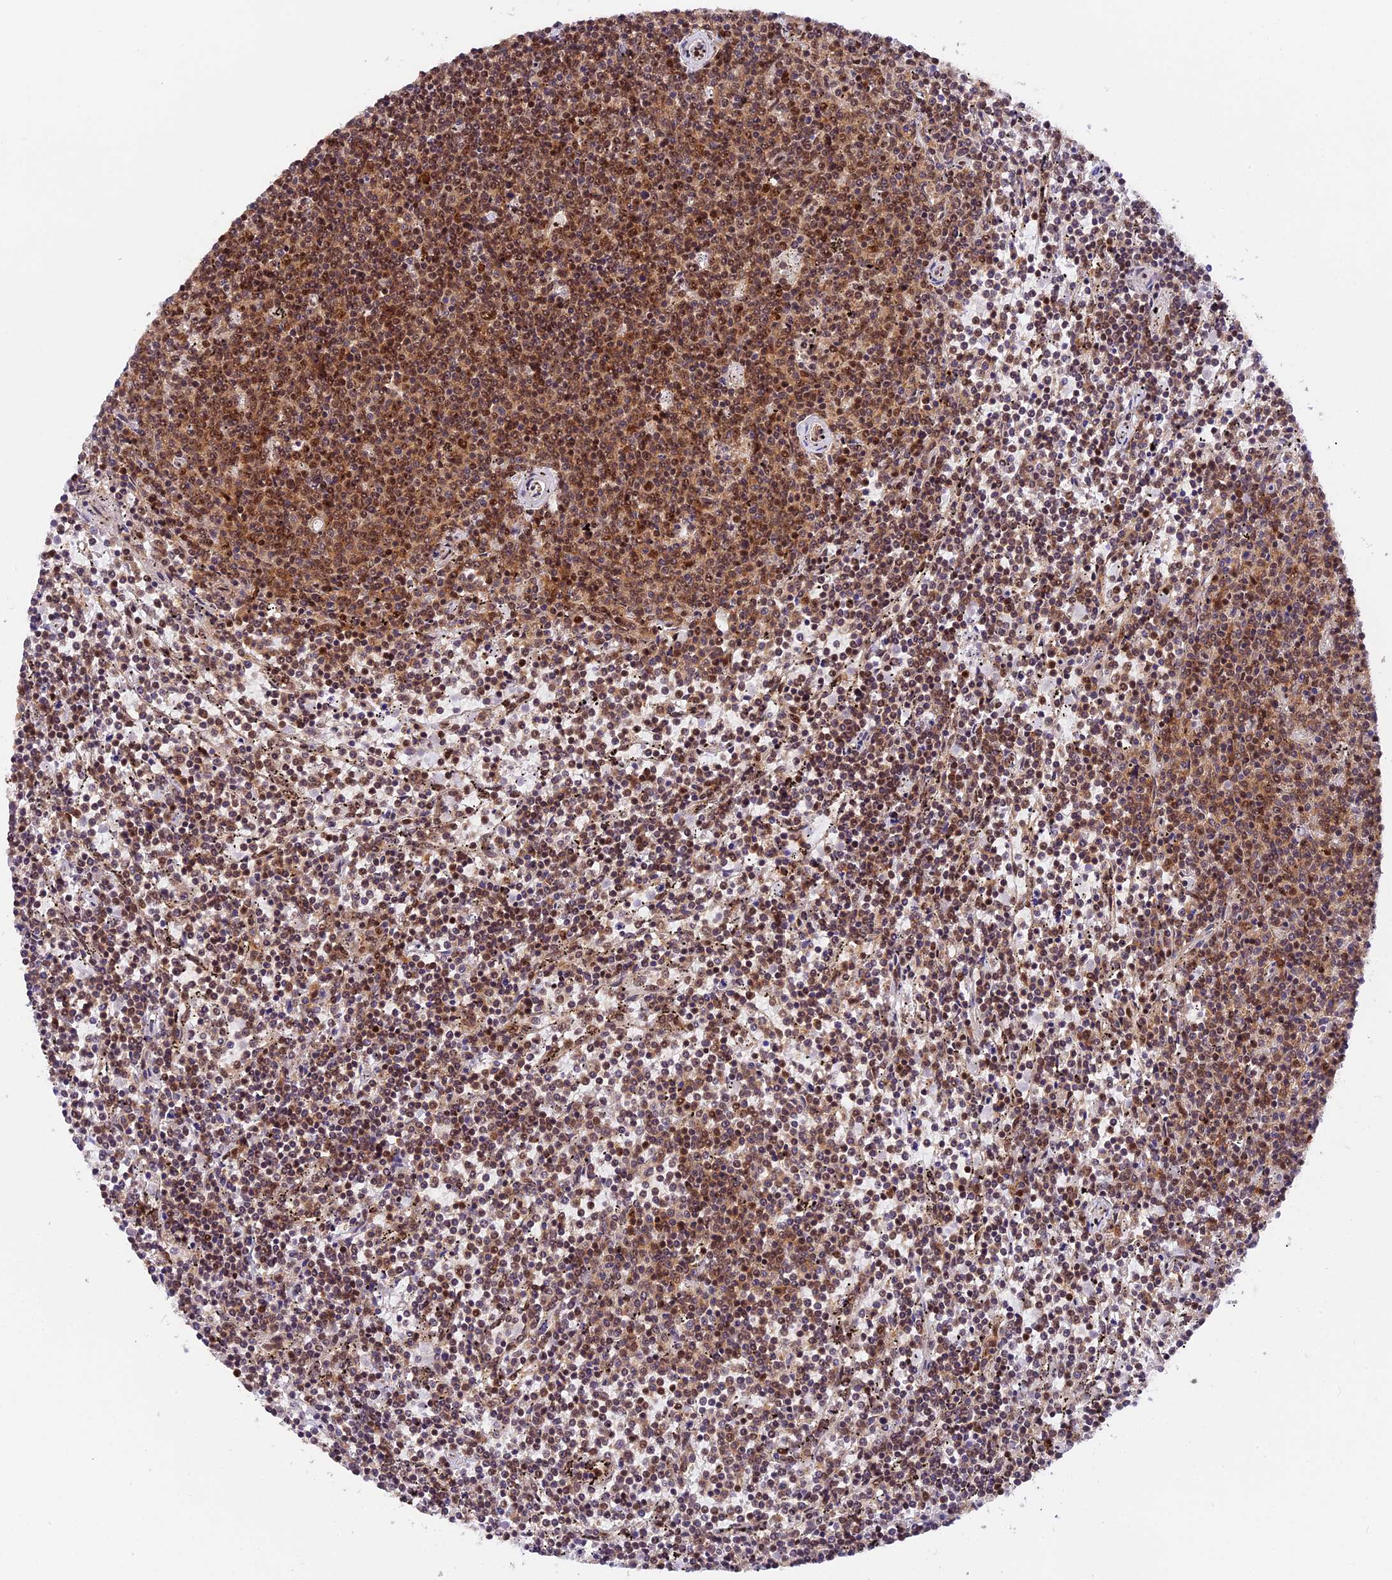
{"staining": {"intensity": "moderate", "quantity": "25%-75%", "location": "cytoplasmic/membranous,nuclear"}, "tissue": "lymphoma", "cell_type": "Tumor cells", "image_type": "cancer", "snomed": [{"axis": "morphology", "description": "Malignant lymphoma, non-Hodgkin's type, Low grade"}, {"axis": "topography", "description": "Spleen"}], "caption": "Lymphoma stained for a protein demonstrates moderate cytoplasmic/membranous and nuclear positivity in tumor cells.", "gene": "RAMAC", "patient": {"sex": "female", "age": 50}}